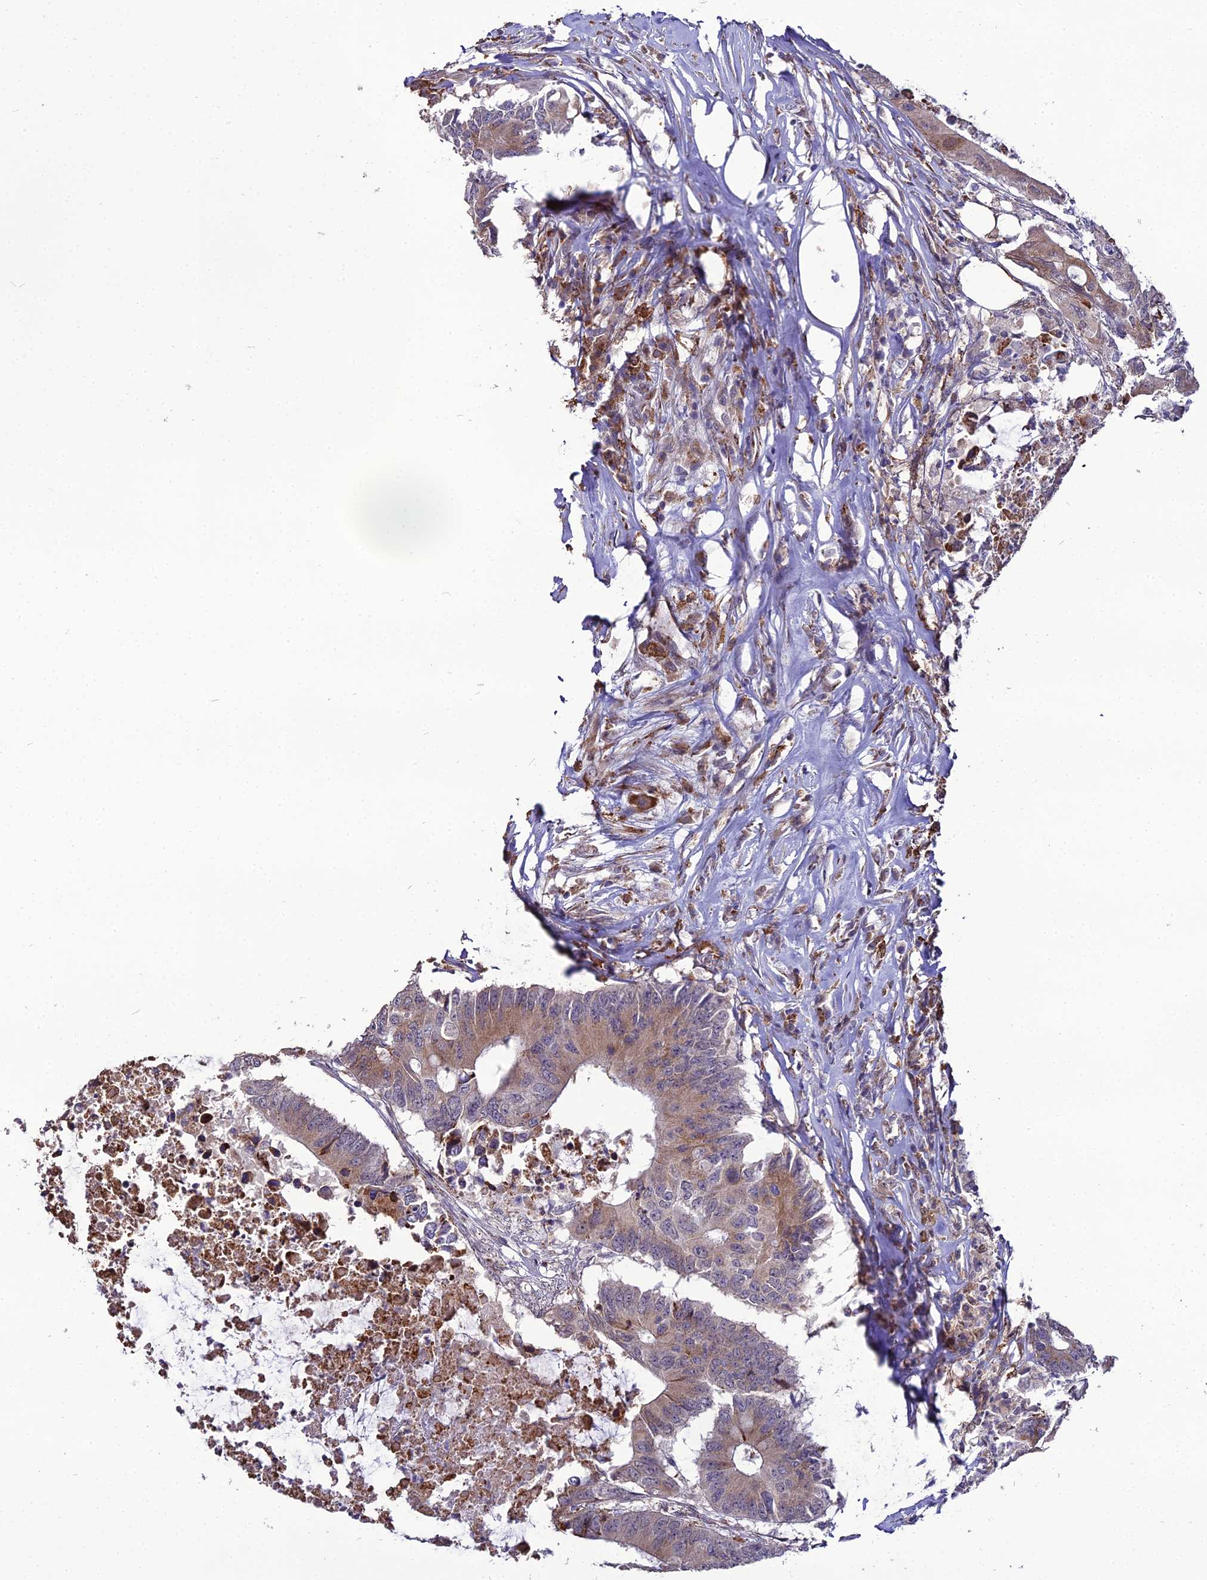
{"staining": {"intensity": "moderate", "quantity": ">75%", "location": "cytoplasmic/membranous"}, "tissue": "colorectal cancer", "cell_type": "Tumor cells", "image_type": "cancer", "snomed": [{"axis": "morphology", "description": "Adenocarcinoma, NOS"}, {"axis": "topography", "description": "Colon"}], "caption": "There is medium levels of moderate cytoplasmic/membranous expression in tumor cells of colorectal cancer (adenocarcinoma), as demonstrated by immunohistochemical staining (brown color).", "gene": "TROAP", "patient": {"sex": "male", "age": 71}}